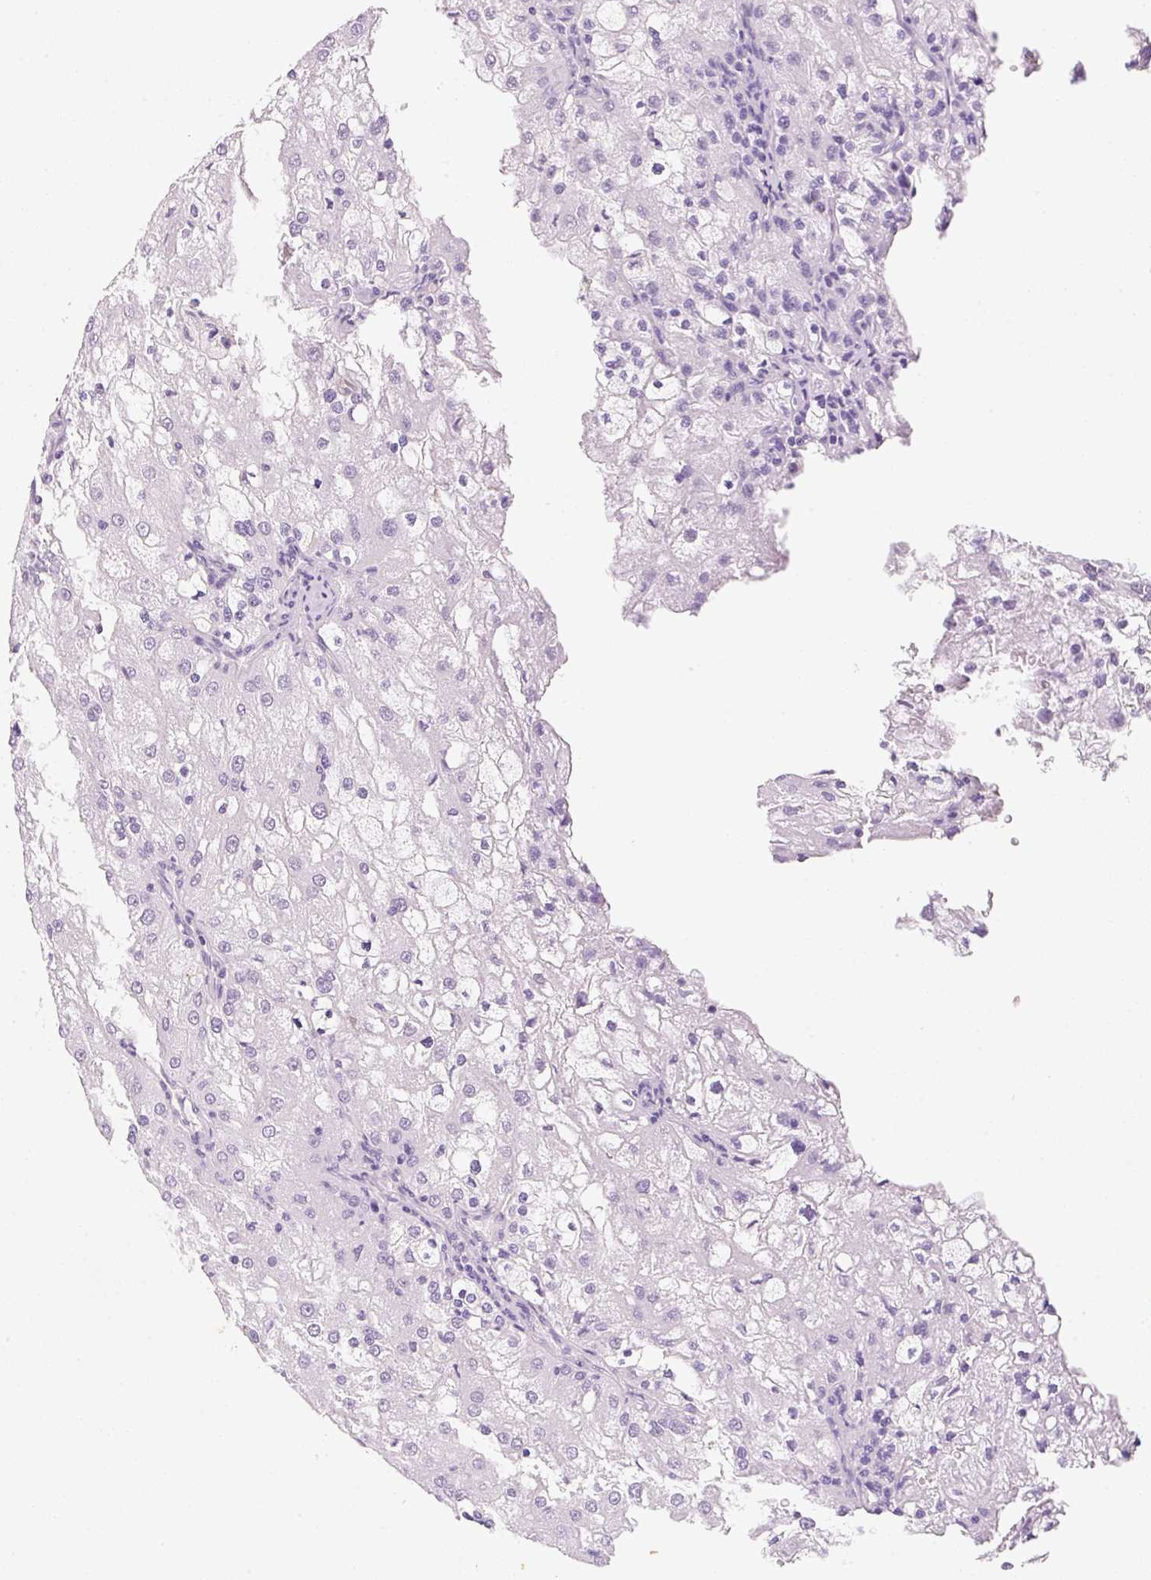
{"staining": {"intensity": "negative", "quantity": "none", "location": "none"}, "tissue": "renal cancer", "cell_type": "Tumor cells", "image_type": "cancer", "snomed": [{"axis": "morphology", "description": "Adenocarcinoma, NOS"}, {"axis": "topography", "description": "Kidney"}], "caption": "DAB (3,3'-diaminobenzidine) immunohistochemical staining of human adenocarcinoma (renal) shows no significant positivity in tumor cells. (DAB (3,3'-diaminobenzidine) immunohistochemistry (IHC) visualized using brightfield microscopy, high magnification).", "gene": "FABP5", "patient": {"sex": "female", "age": 74}}